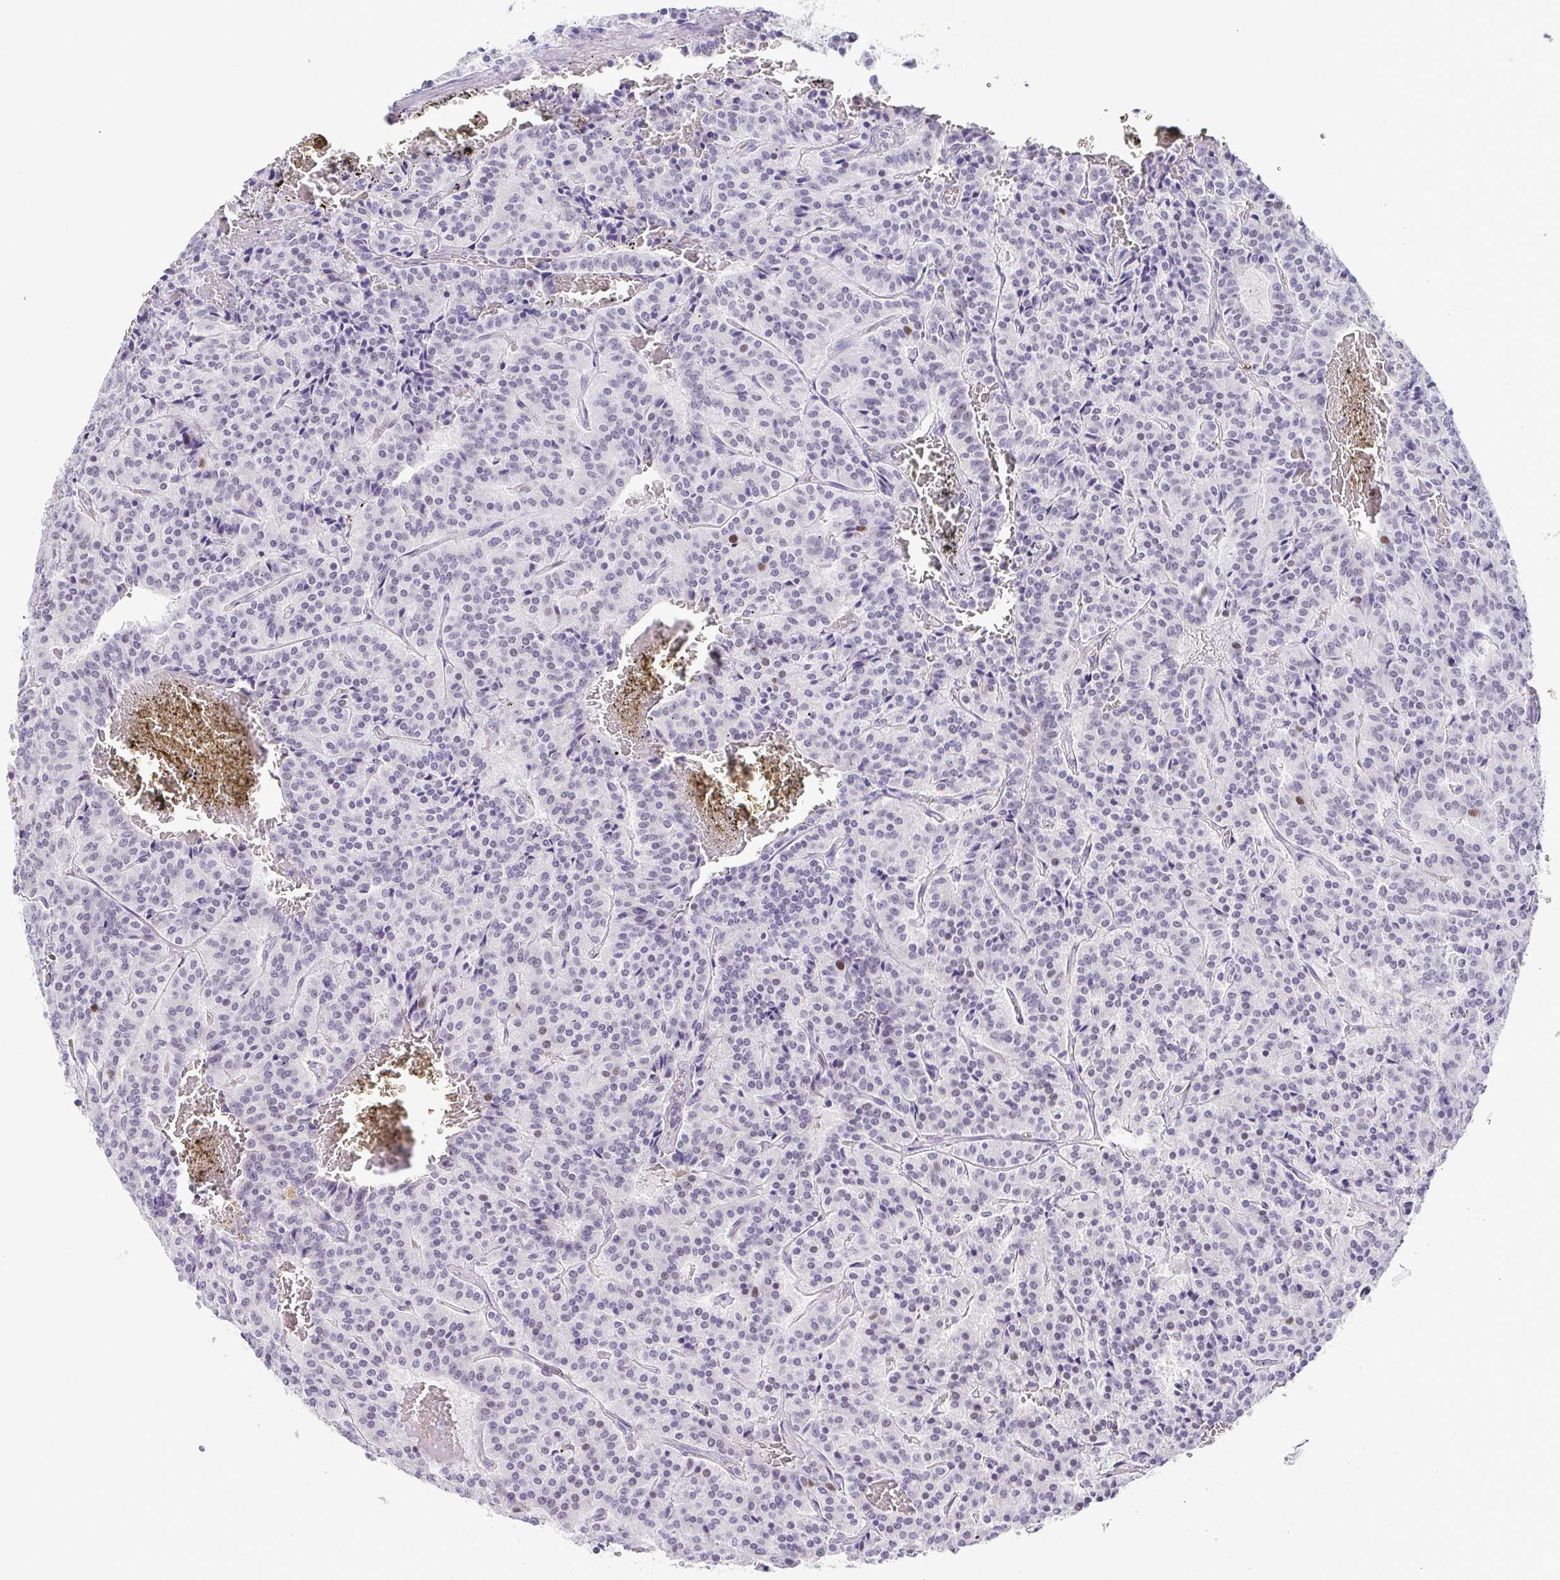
{"staining": {"intensity": "negative", "quantity": "none", "location": "none"}, "tissue": "carcinoid", "cell_type": "Tumor cells", "image_type": "cancer", "snomed": [{"axis": "morphology", "description": "Carcinoid, malignant, NOS"}, {"axis": "topography", "description": "Lung"}], "caption": "A high-resolution histopathology image shows IHC staining of carcinoid, which shows no significant positivity in tumor cells.", "gene": "TIPIN", "patient": {"sex": "male", "age": 70}}